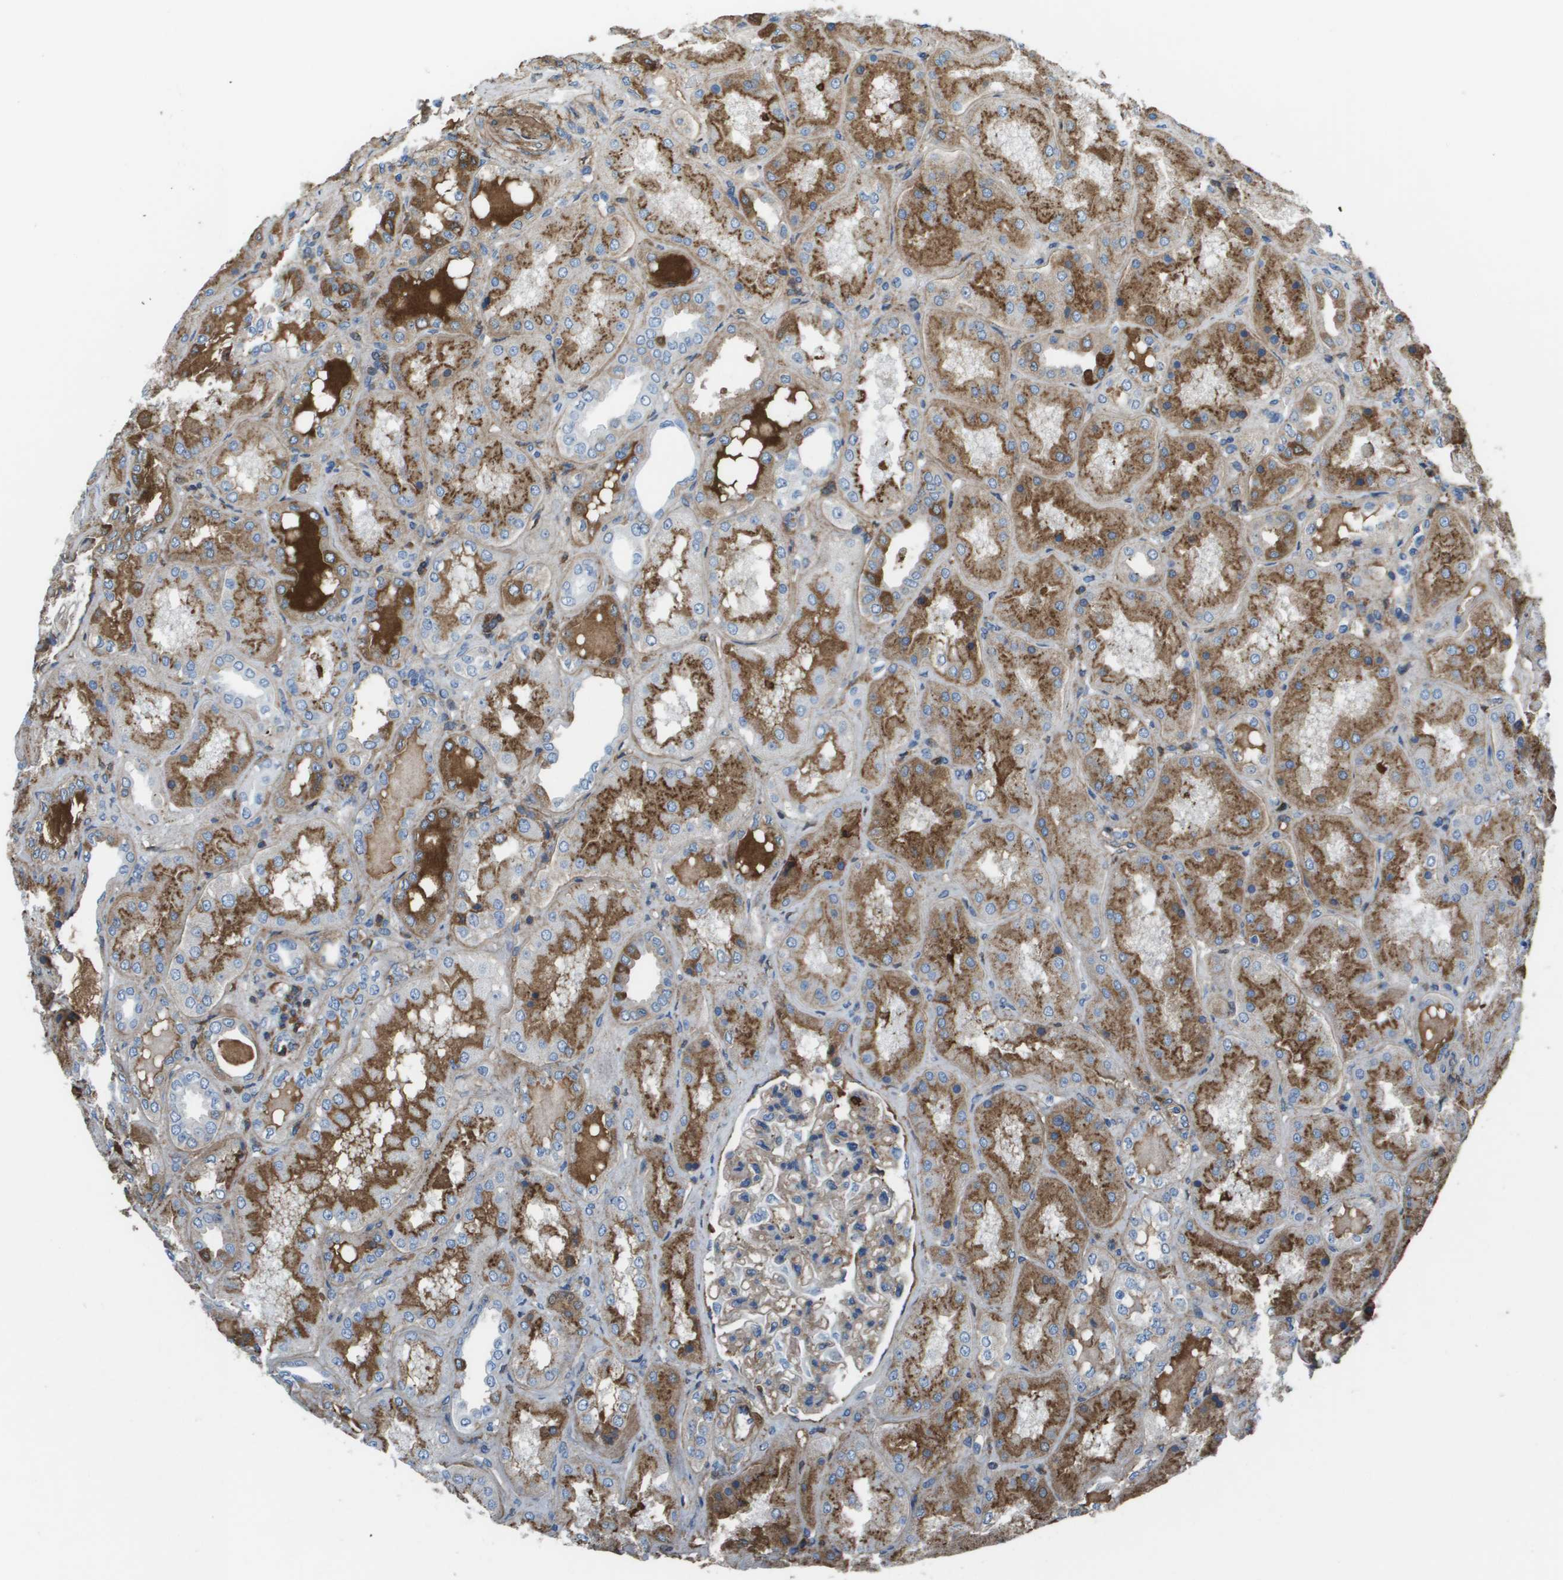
{"staining": {"intensity": "weak", "quantity": "25%-75%", "location": "cytoplasmic/membranous"}, "tissue": "kidney", "cell_type": "Cells in glomeruli", "image_type": "normal", "snomed": [{"axis": "morphology", "description": "Normal tissue, NOS"}, {"axis": "topography", "description": "Kidney"}], "caption": "This histopathology image displays immunohistochemistry (IHC) staining of normal human kidney, with low weak cytoplasmic/membranous expression in approximately 25%-75% of cells in glomeruli.", "gene": "VTN", "patient": {"sex": "female", "age": 56}}